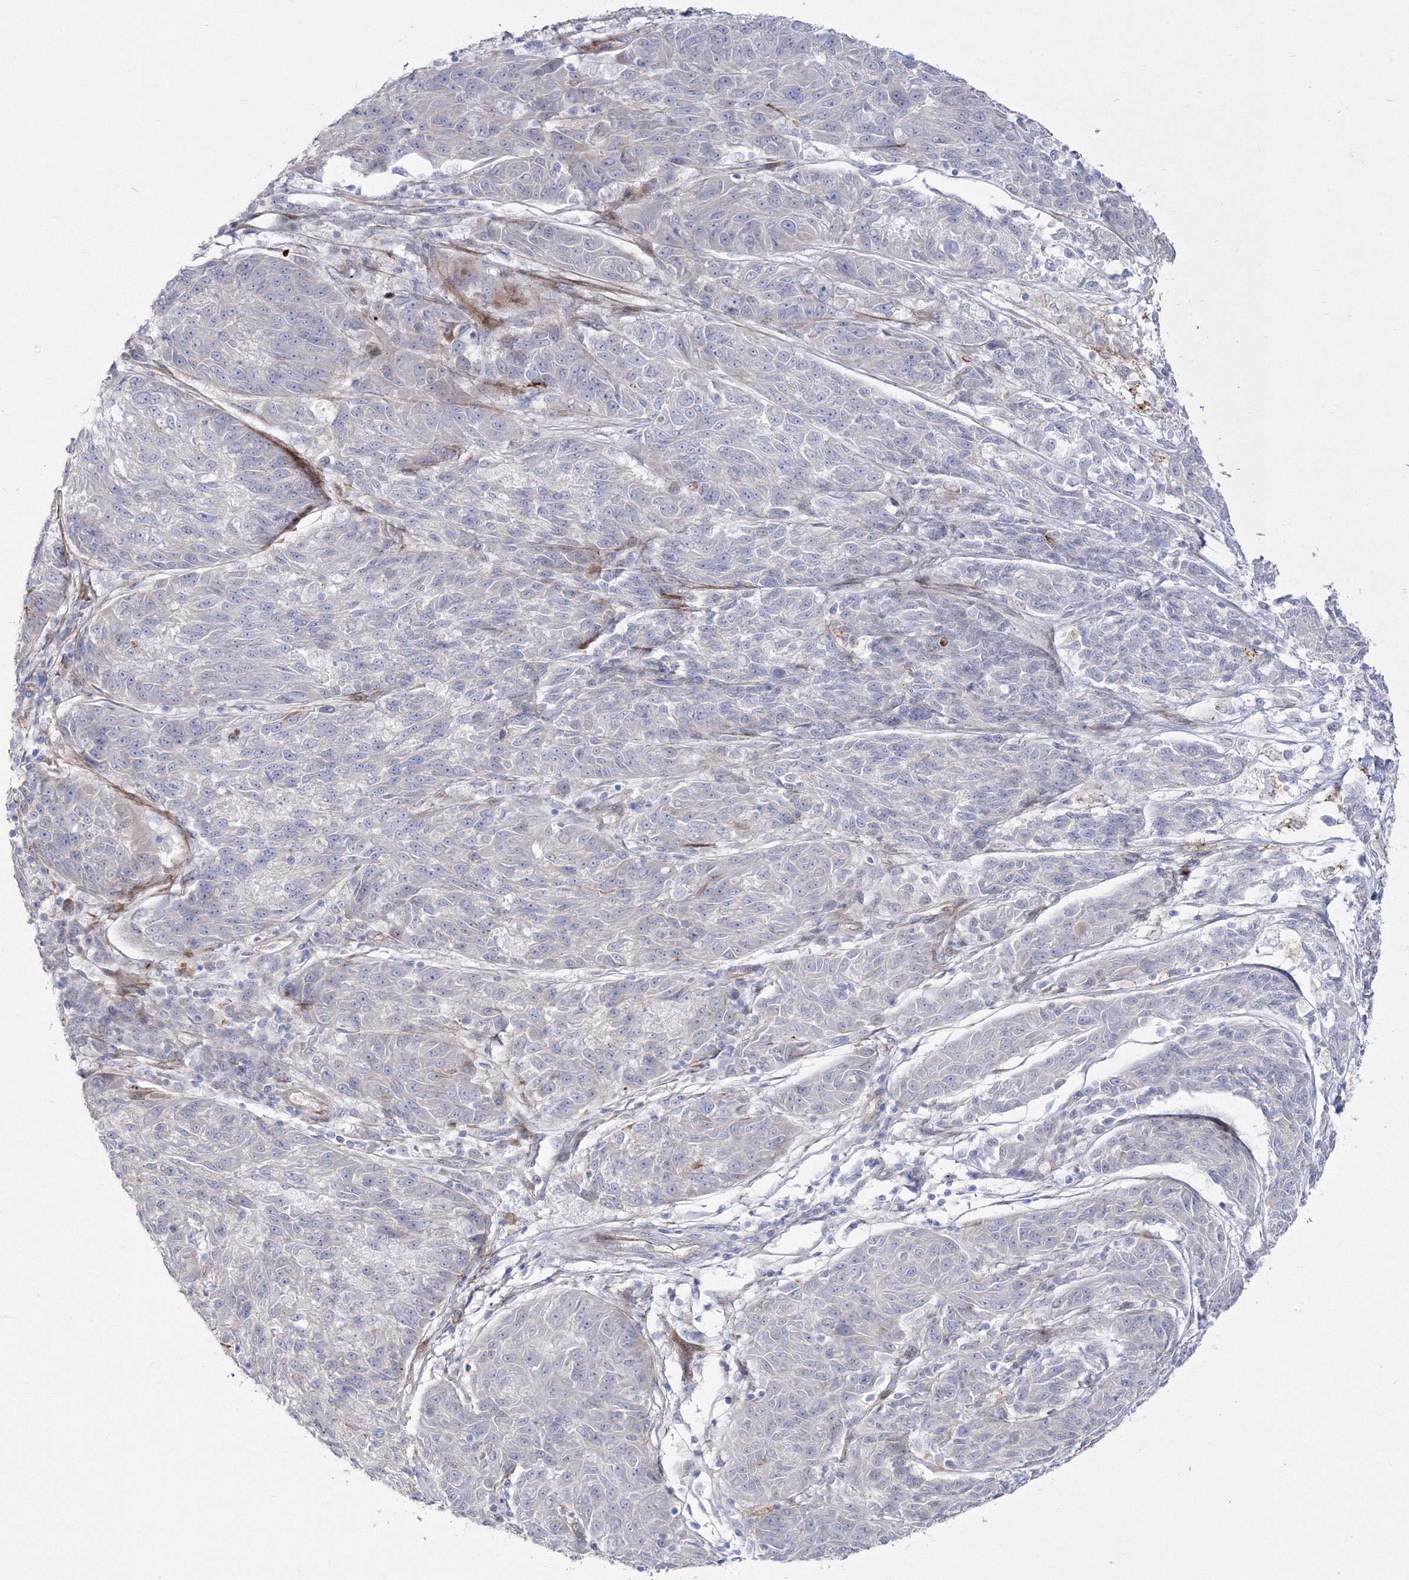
{"staining": {"intensity": "negative", "quantity": "none", "location": "none"}, "tissue": "melanoma", "cell_type": "Tumor cells", "image_type": "cancer", "snomed": [{"axis": "morphology", "description": "Malignant melanoma, NOS"}, {"axis": "topography", "description": "Skin"}], "caption": "High magnification brightfield microscopy of melanoma stained with DAB (3,3'-diaminobenzidine) (brown) and counterstained with hematoxylin (blue): tumor cells show no significant staining. (DAB immunohistochemistry with hematoxylin counter stain).", "gene": "HYAL2", "patient": {"sex": "male", "age": 53}}